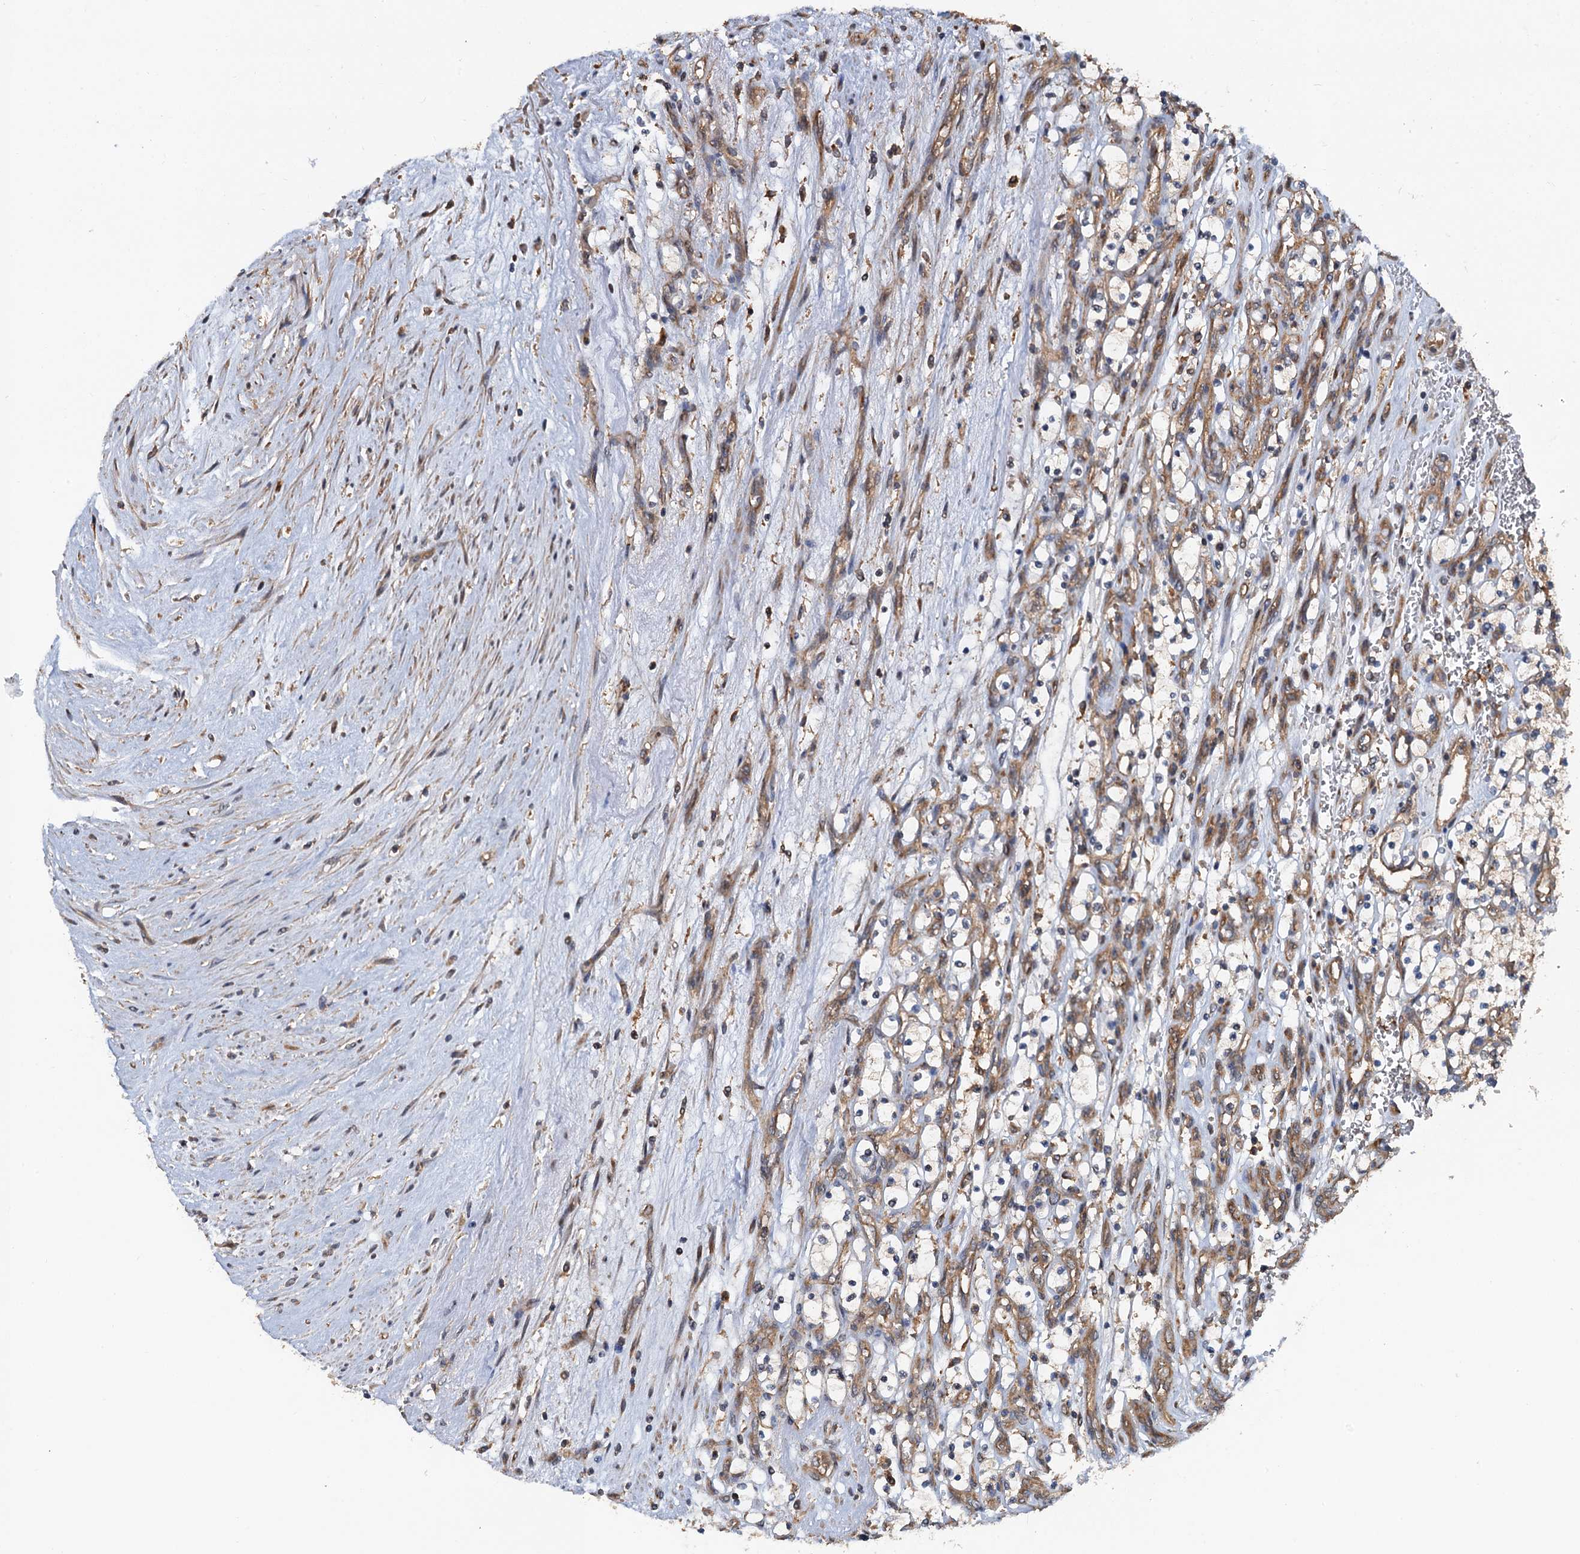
{"staining": {"intensity": "weak", "quantity": "25%-75%", "location": "cytoplasmic/membranous"}, "tissue": "renal cancer", "cell_type": "Tumor cells", "image_type": "cancer", "snomed": [{"axis": "morphology", "description": "Adenocarcinoma, NOS"}, {"axis": "topography", "description": "Kidney"}], "caption": "Weak cytoplasmic/membranous positivity is present in about 25%-75% of tumor cells in adenocarcinoma (renal). (Stains: DAB in brown, nuclei in blue, Microscopy: brightfield microscopy at high magnification).", "gene": "COG3", "patient": {"sex": "female", "age": 69}}